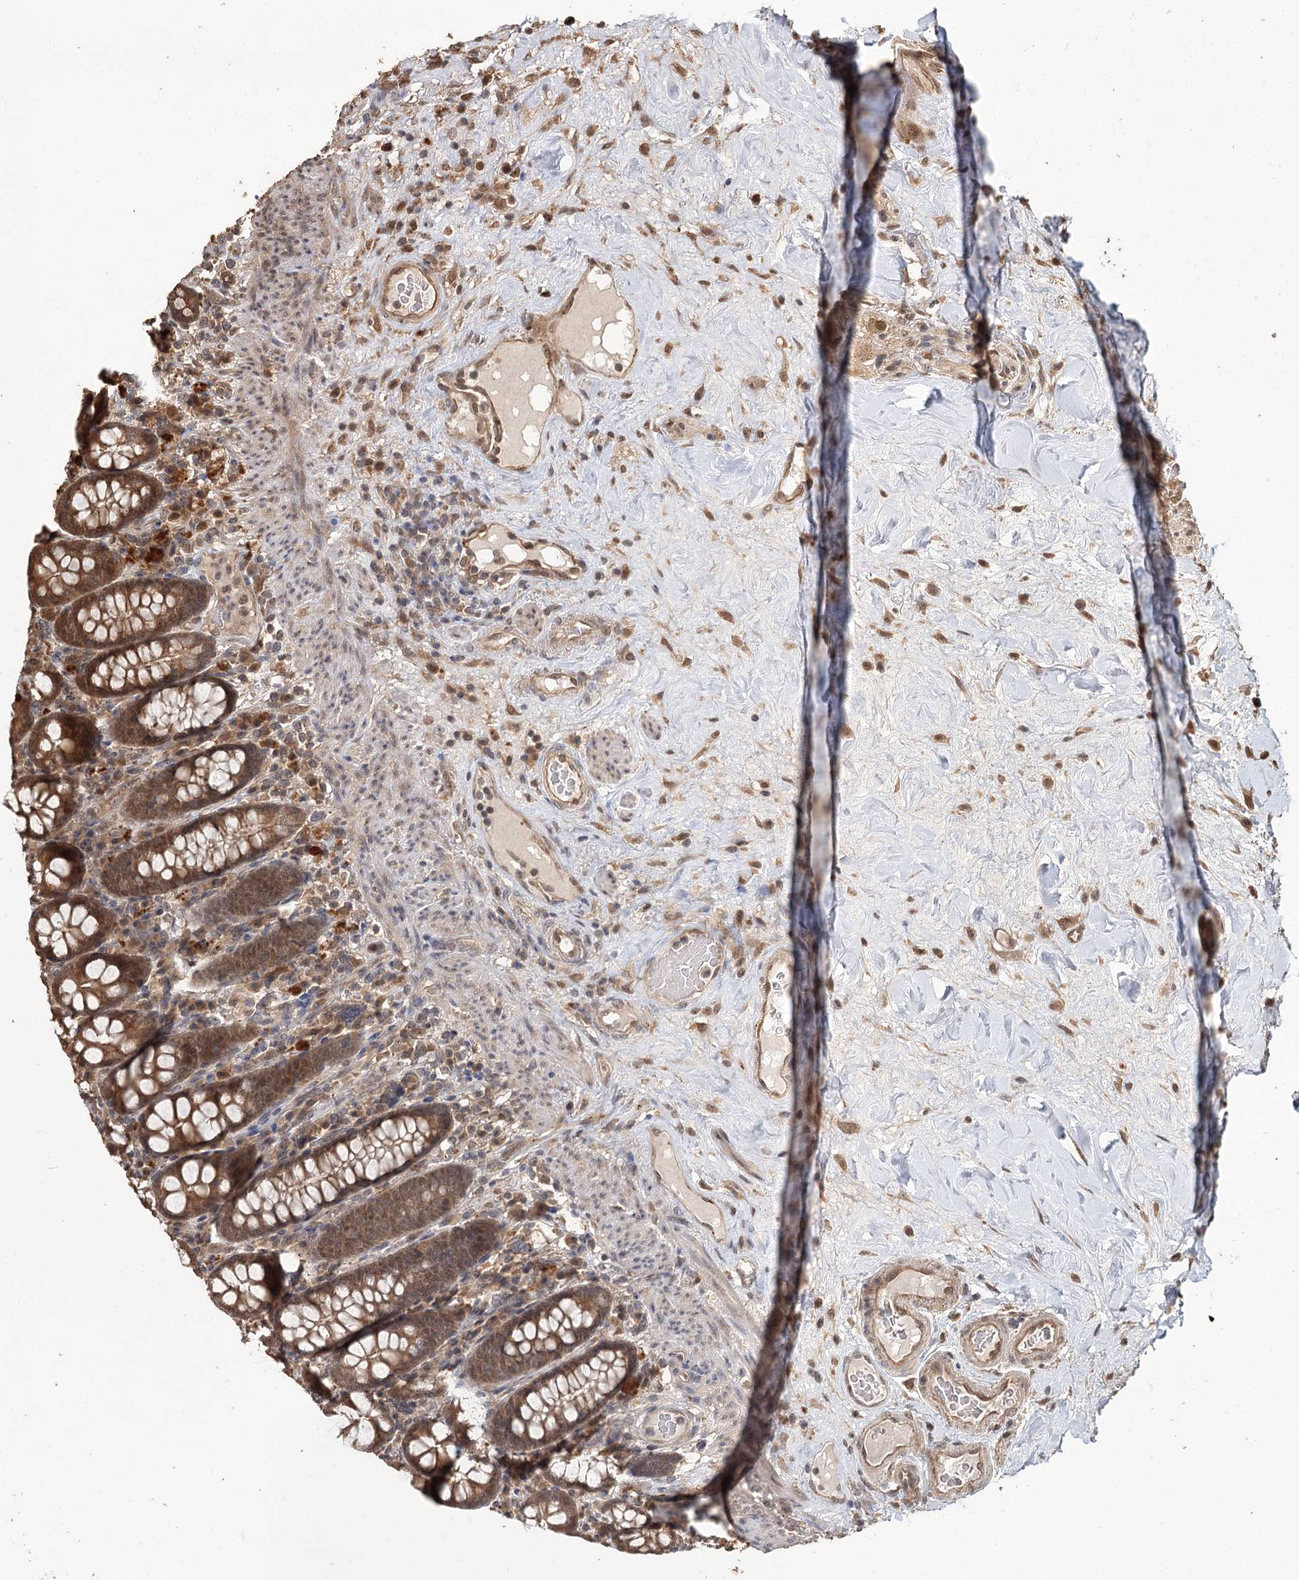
{"staining": {"intensity": "moderate", "quantity": ">75%", "location": "cytoplasmic/membranous,nuclear"}, "tissue": "colon", "cell_type": "Endothelial cells", "image_type": "normal", "snomed": [{"axis": "morphology", "description": "Normal tissue, NOS"}, {"axis": "topography", "description": "Colon"}], "caption": "Protein analysis of normal colon displays moderate cytoplasmic/membranous,nuclear positivity in about >75% of endothelial cells. (Brightfield microscopy of DAB IHC at high magnification).", "gene": "N6AMT1", "patient": {"sex": "female", "age": 79}}